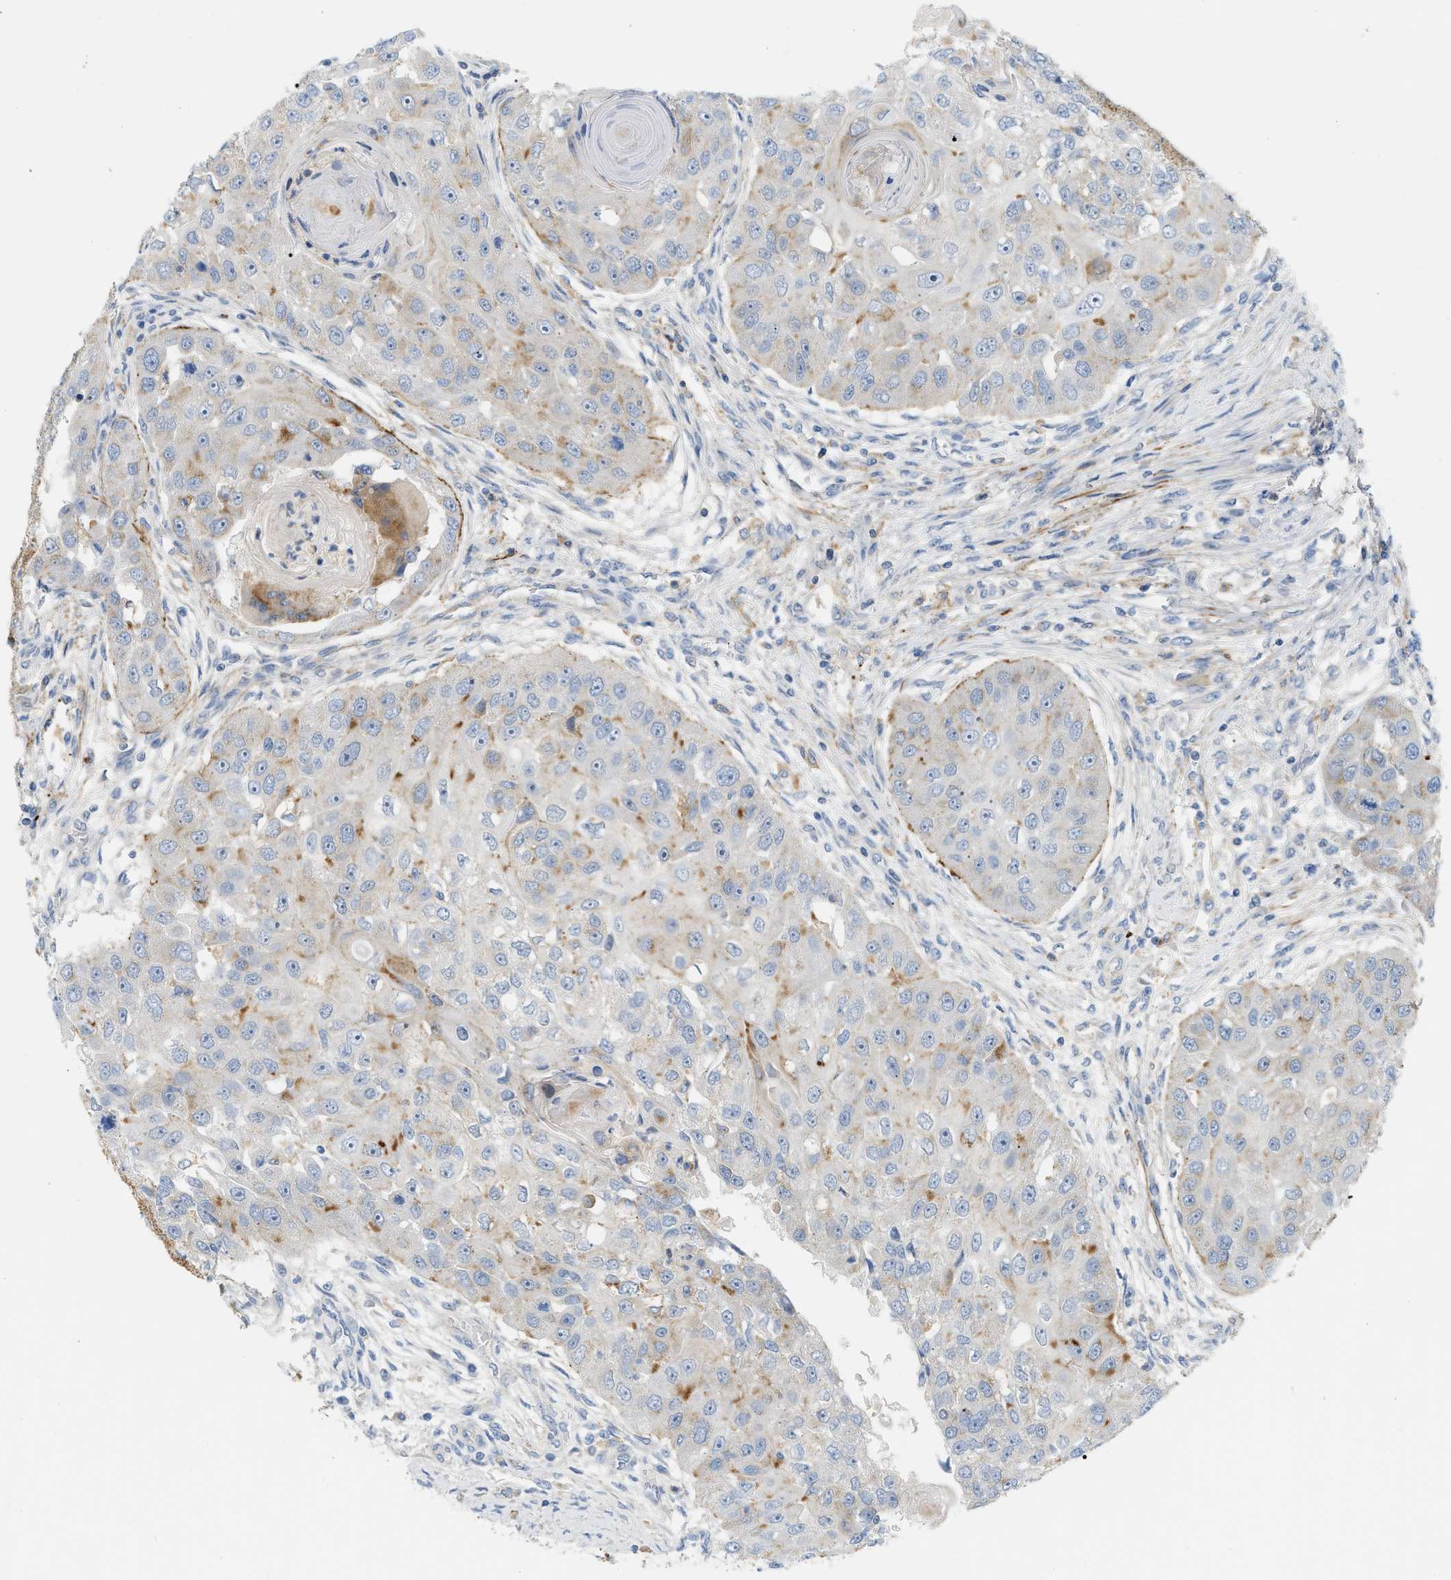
{"staining": {"intensity": "weak", "quantity": "25%-75%", "location": "cytoplasmic/membranous"}, "tissue": "head and neck cancer", "cell_type": "Tumor cells", "image_type": "cancer", "snomed": [{"axis": "morphology", "description": "Normal tissue, NOS"}, {"axis": "morphology", "description": "Squamous cell carcinoma, NOS"}, {"axis": "topography", "description": "Skeletal muscle"}, {"axis": "topography", "description": "Head-Neck"}], "caption": "Head and neck cancer was stained to show a protein in brown. There is low levels of weak cytoplasmic/membranous positivity in about 25%-75% of tumor cells.", "gene": "LMBRD1", "patient": {"sex": "male", "age": 51}}